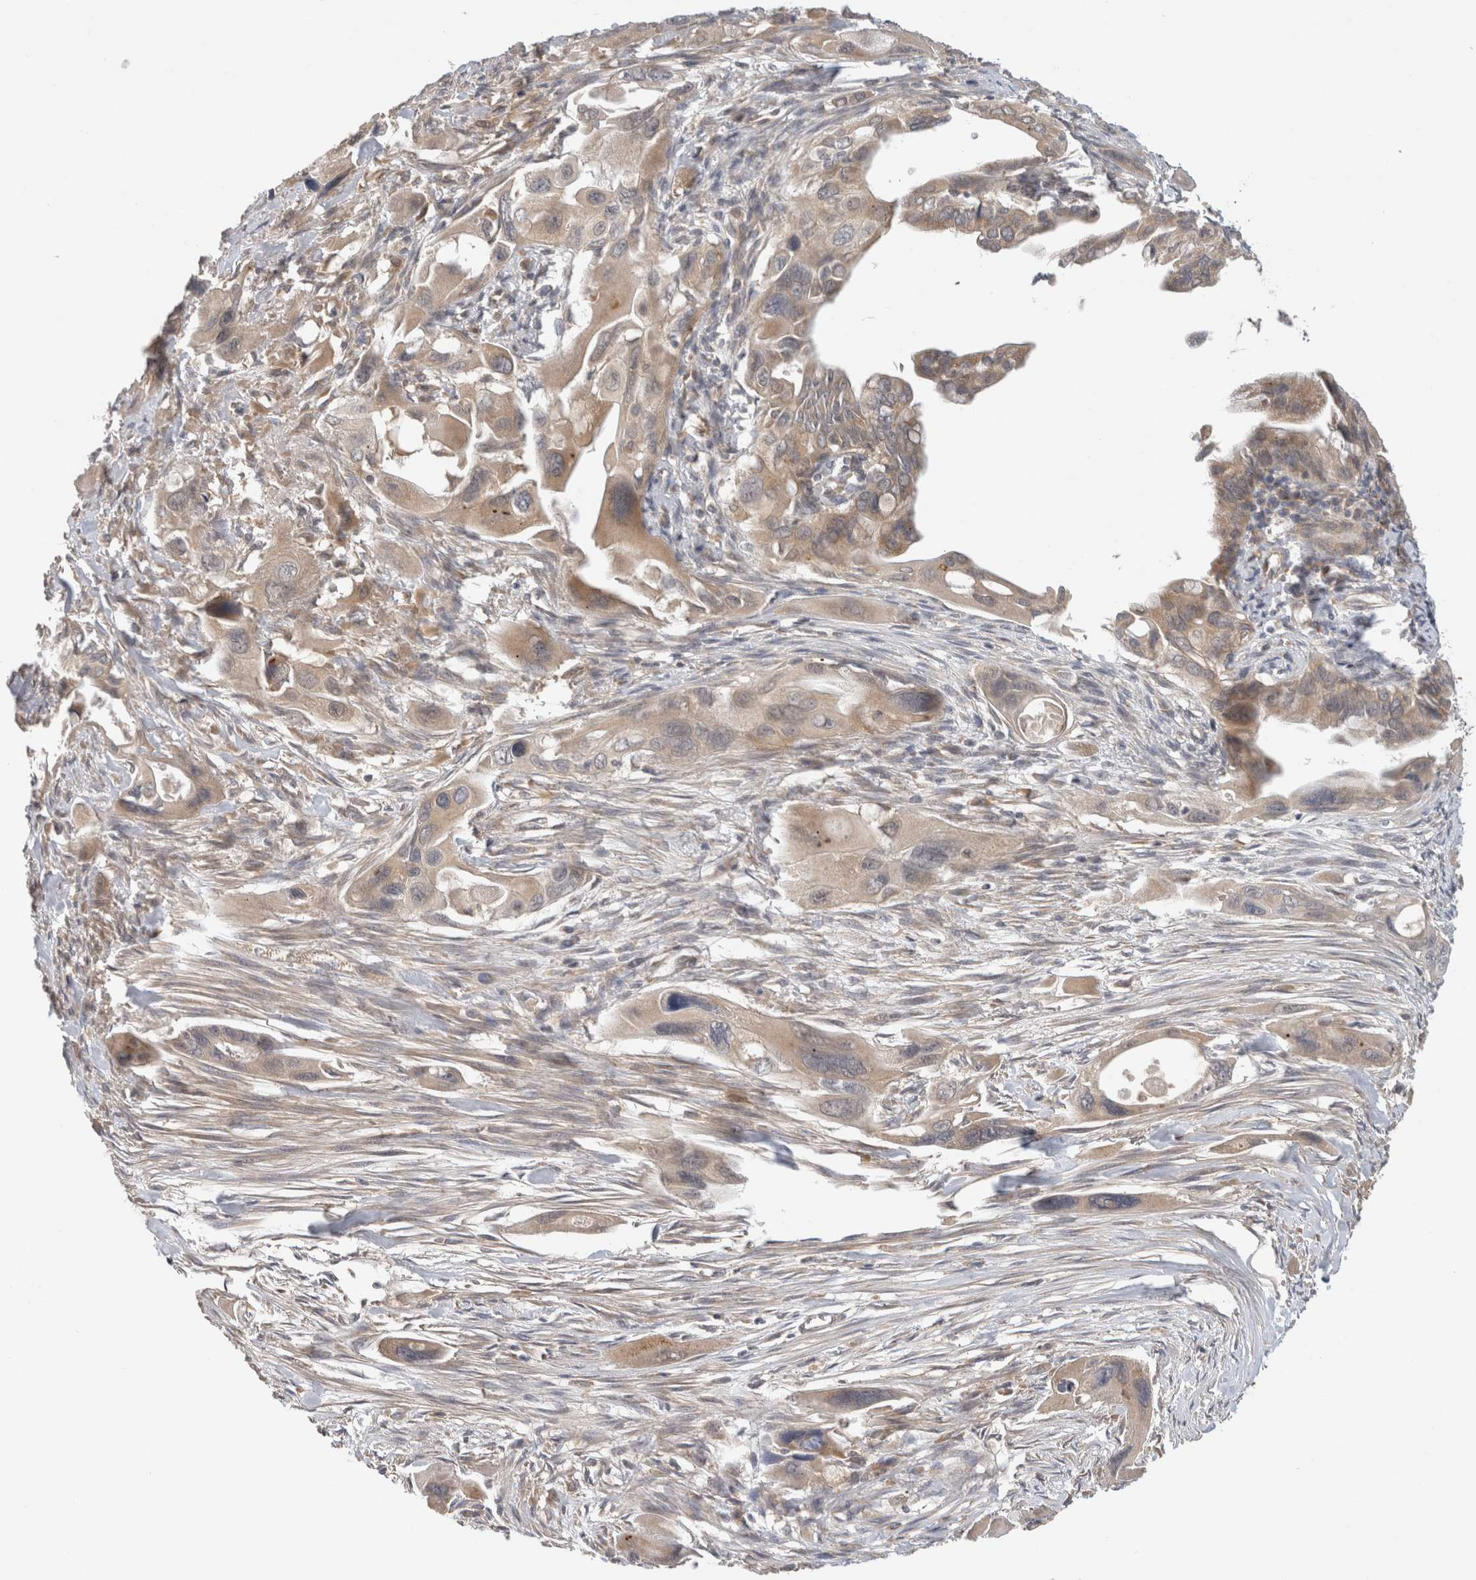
{"staining": {"intensity": "weak", "quantity": ">75%", "location": "cytoplasmic/membranous"}, "tissue": "pancreatic cancer", "cell_type": "Tumor cells", "image_type": "cancer", "snomed": [{"axis": "morphology", "description": "Adenocarcinoma, NOS"}, {"axis": "topography", "description": "Pancreas"}], "caption": "Immunohistochemistry (IHC) image of human adenocarcinoma (pancreatic) stained for a protein (brown), which displays low levels of weak cytoplasmic/membranous positivity in about >75% of tumor cells.", "gene": "SGK1", "patient": {"sex": "male", "age": 73}}